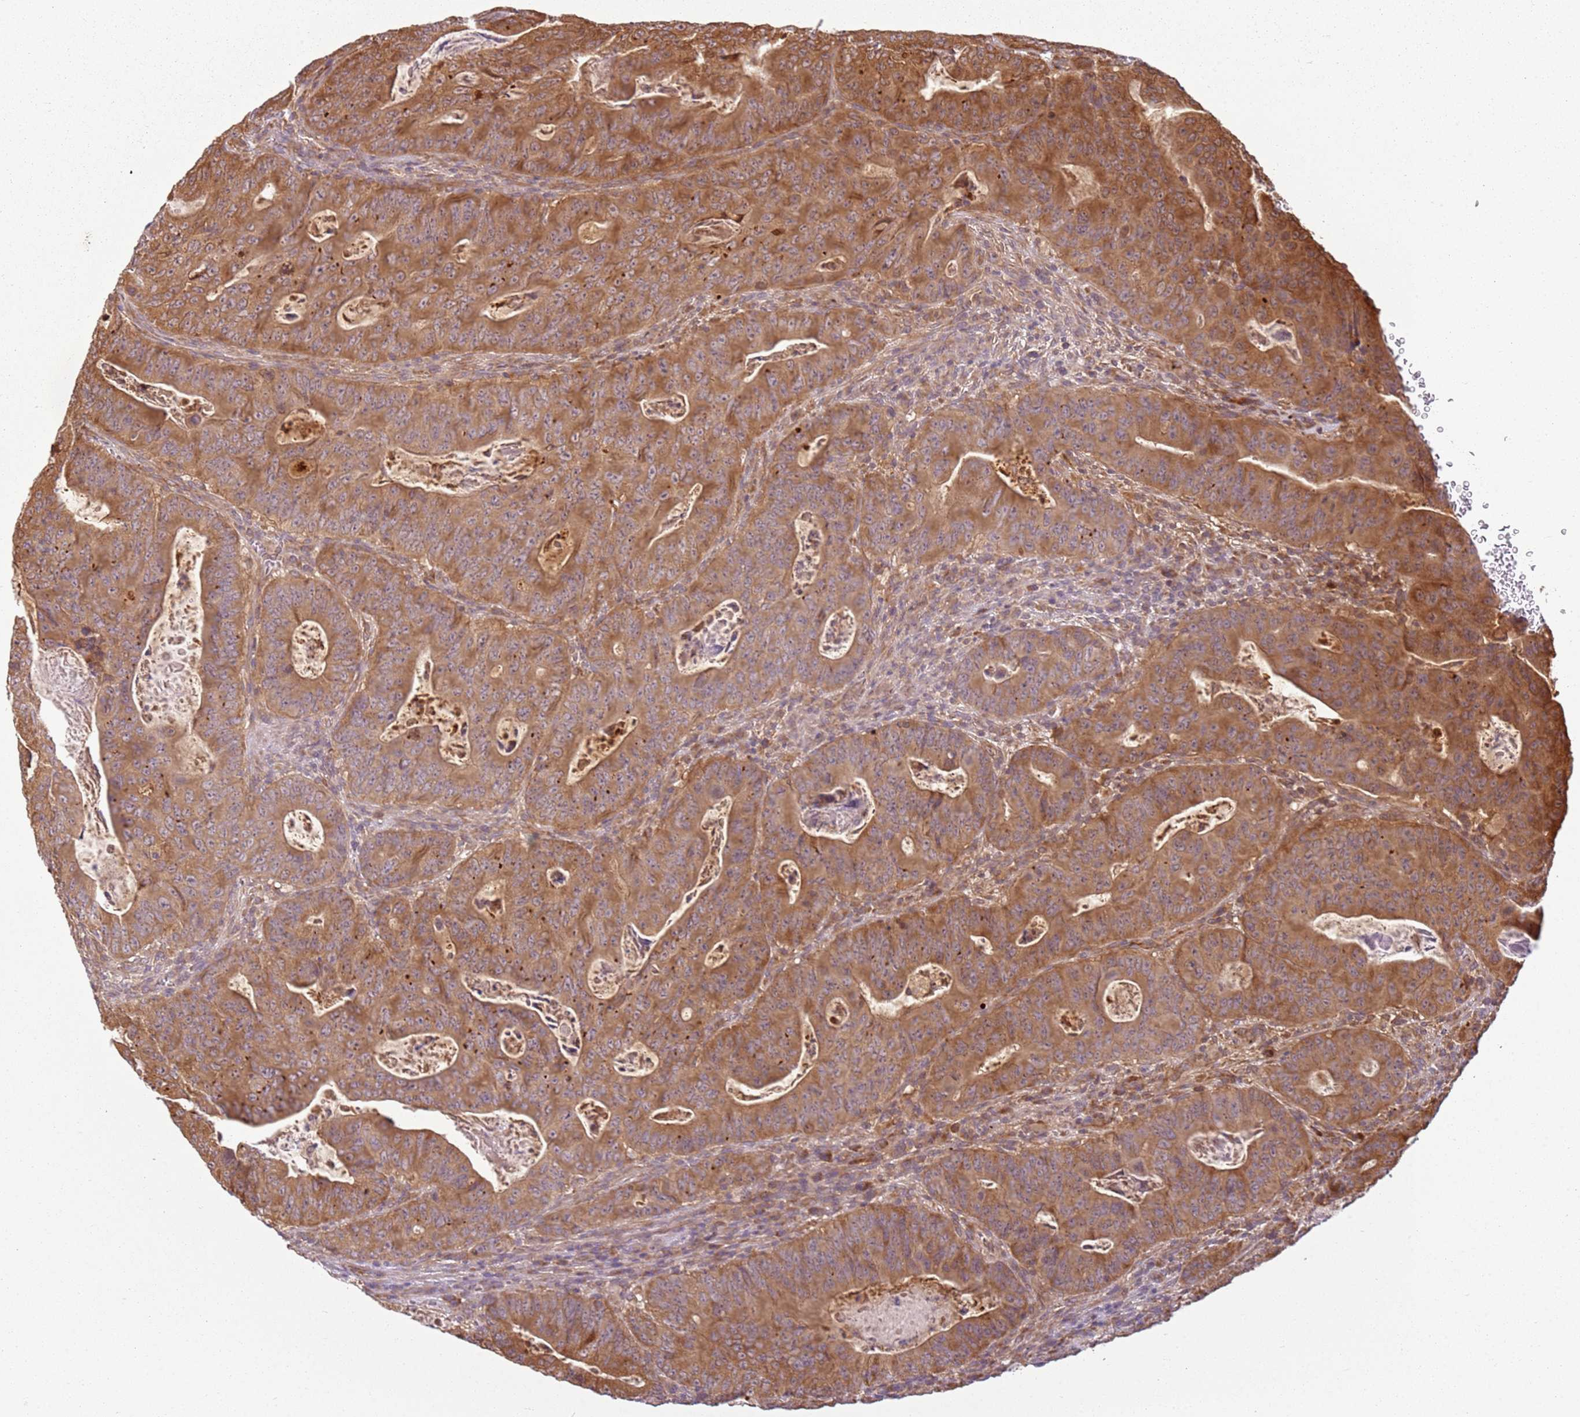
{"staining": {"intensity": "strong", "quantity": ">75%", "location": "cytoplasmic/membranous"}, "tissue": "colorectal cancer", "cell_type": "Tumor cells", "image_type": "cancer", "snomed": [{"axis": "morphology", "description": "Adenocarcinoma, NOS"}, {"axis": "topography", "description": "Rectum"}], "caption": "High-power microscopy captured an immunohistochemistry image of colorectal cancer (adenocarcinoma), revealing strong cytoplasmic/membranous expression in about >75% of tumor cells. The staining is performed using DAB brown chromogen to label protein expression. The nuclei are counter-stained blue using hematoxylin.", "gene": "RPS28", "patient": {"sex": "female", "age": 75}}